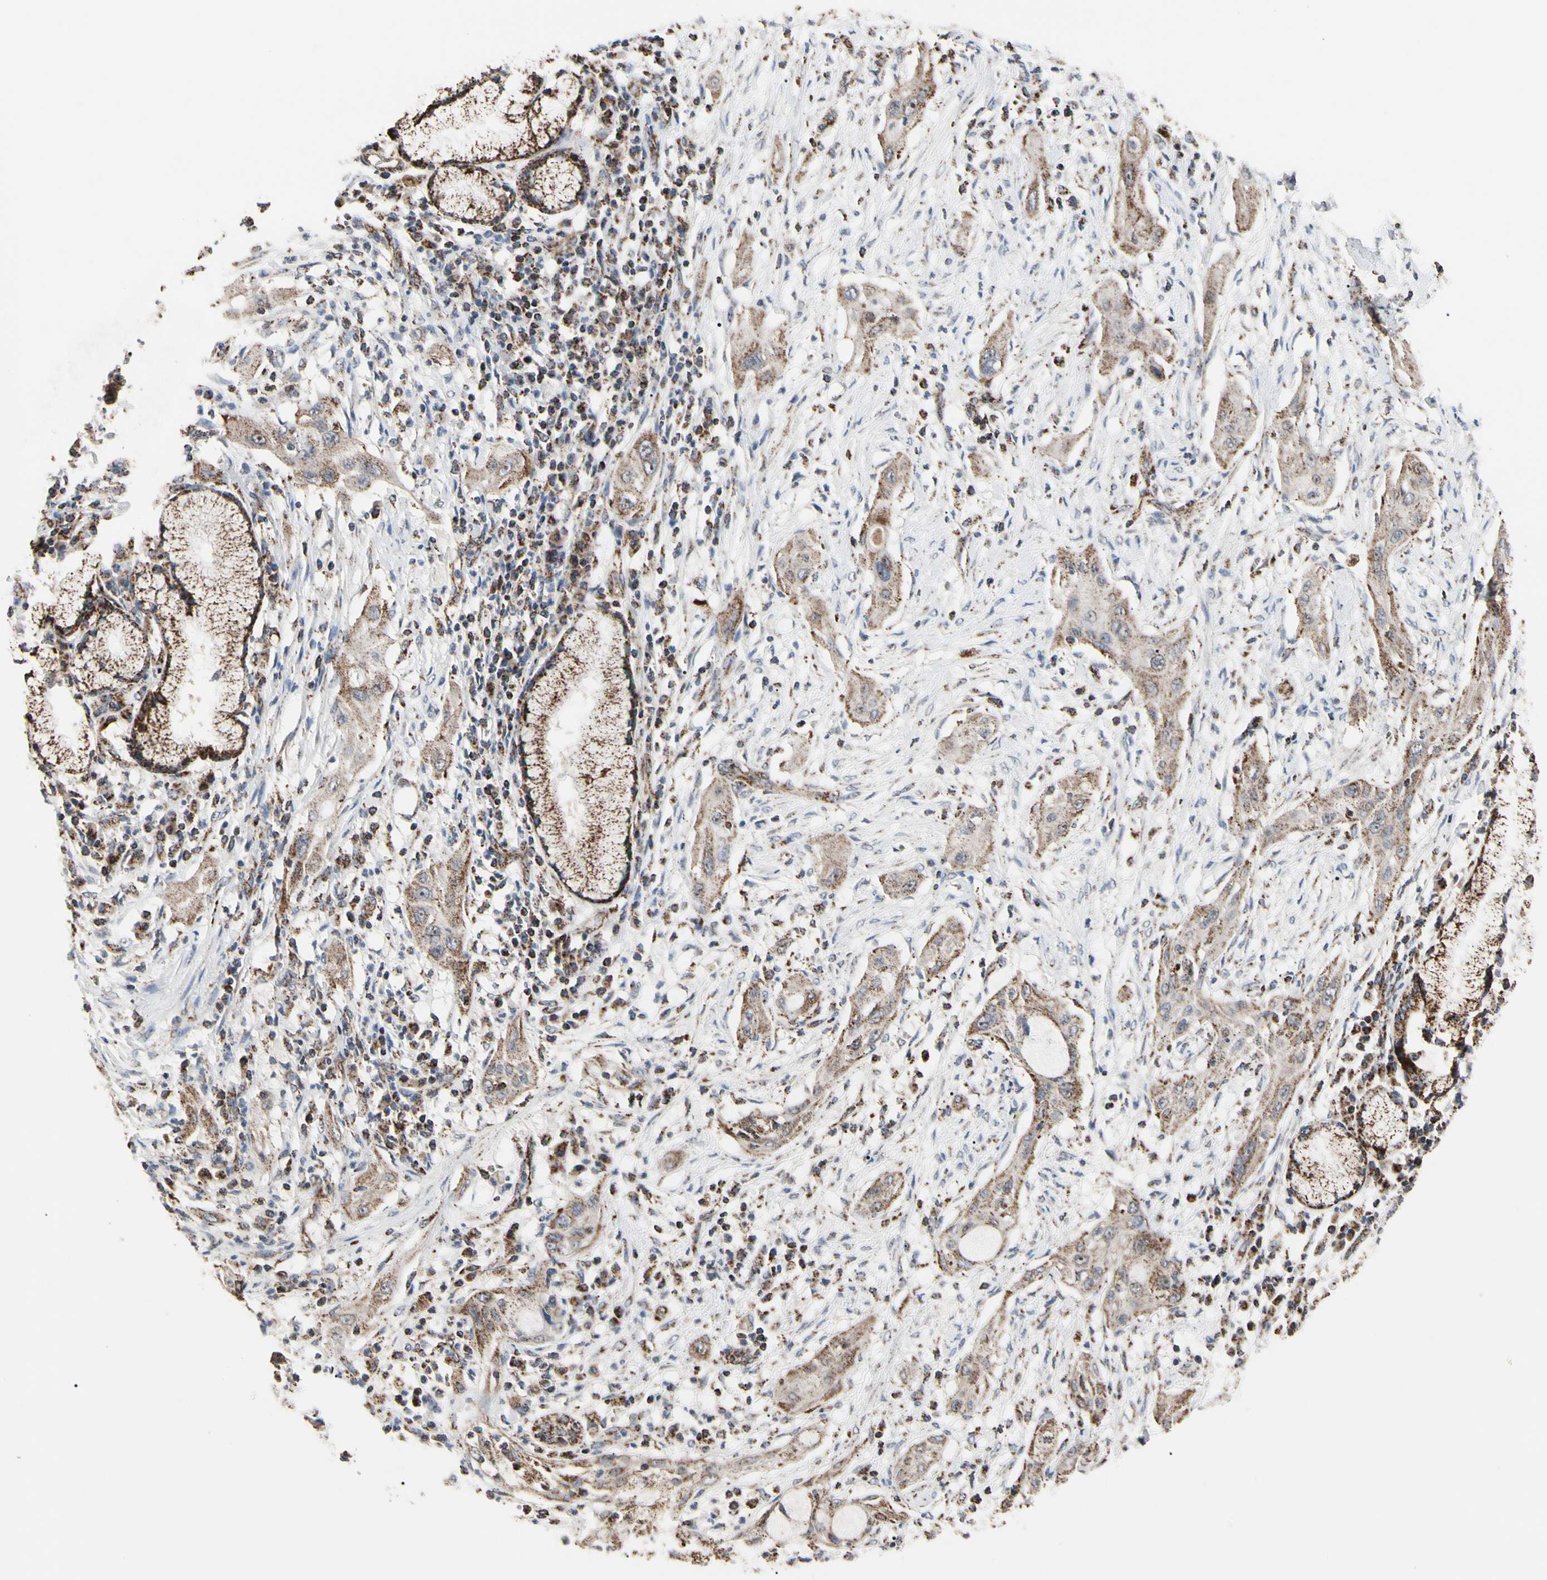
{"staining": {"intensity": "moderate", "quantity": ">75%", "location": "cytoplasmic/membranous"}, "tissue": "lung cancer", "cell_type": "Tumor cells", "image_type": "cancer", "snomed": [{"axis": "morphology", "description": "Squamous cell carcinoma, NOS"}, {"axis": "topography", "description": "Lung"}], "caption": "Lung cancer (squamous cell carcinoma) stained with a protein marker reveals moderate staining in tumor cells.", "gene": "FAM110B", "patient": {"sex": "female", "age": 47}}